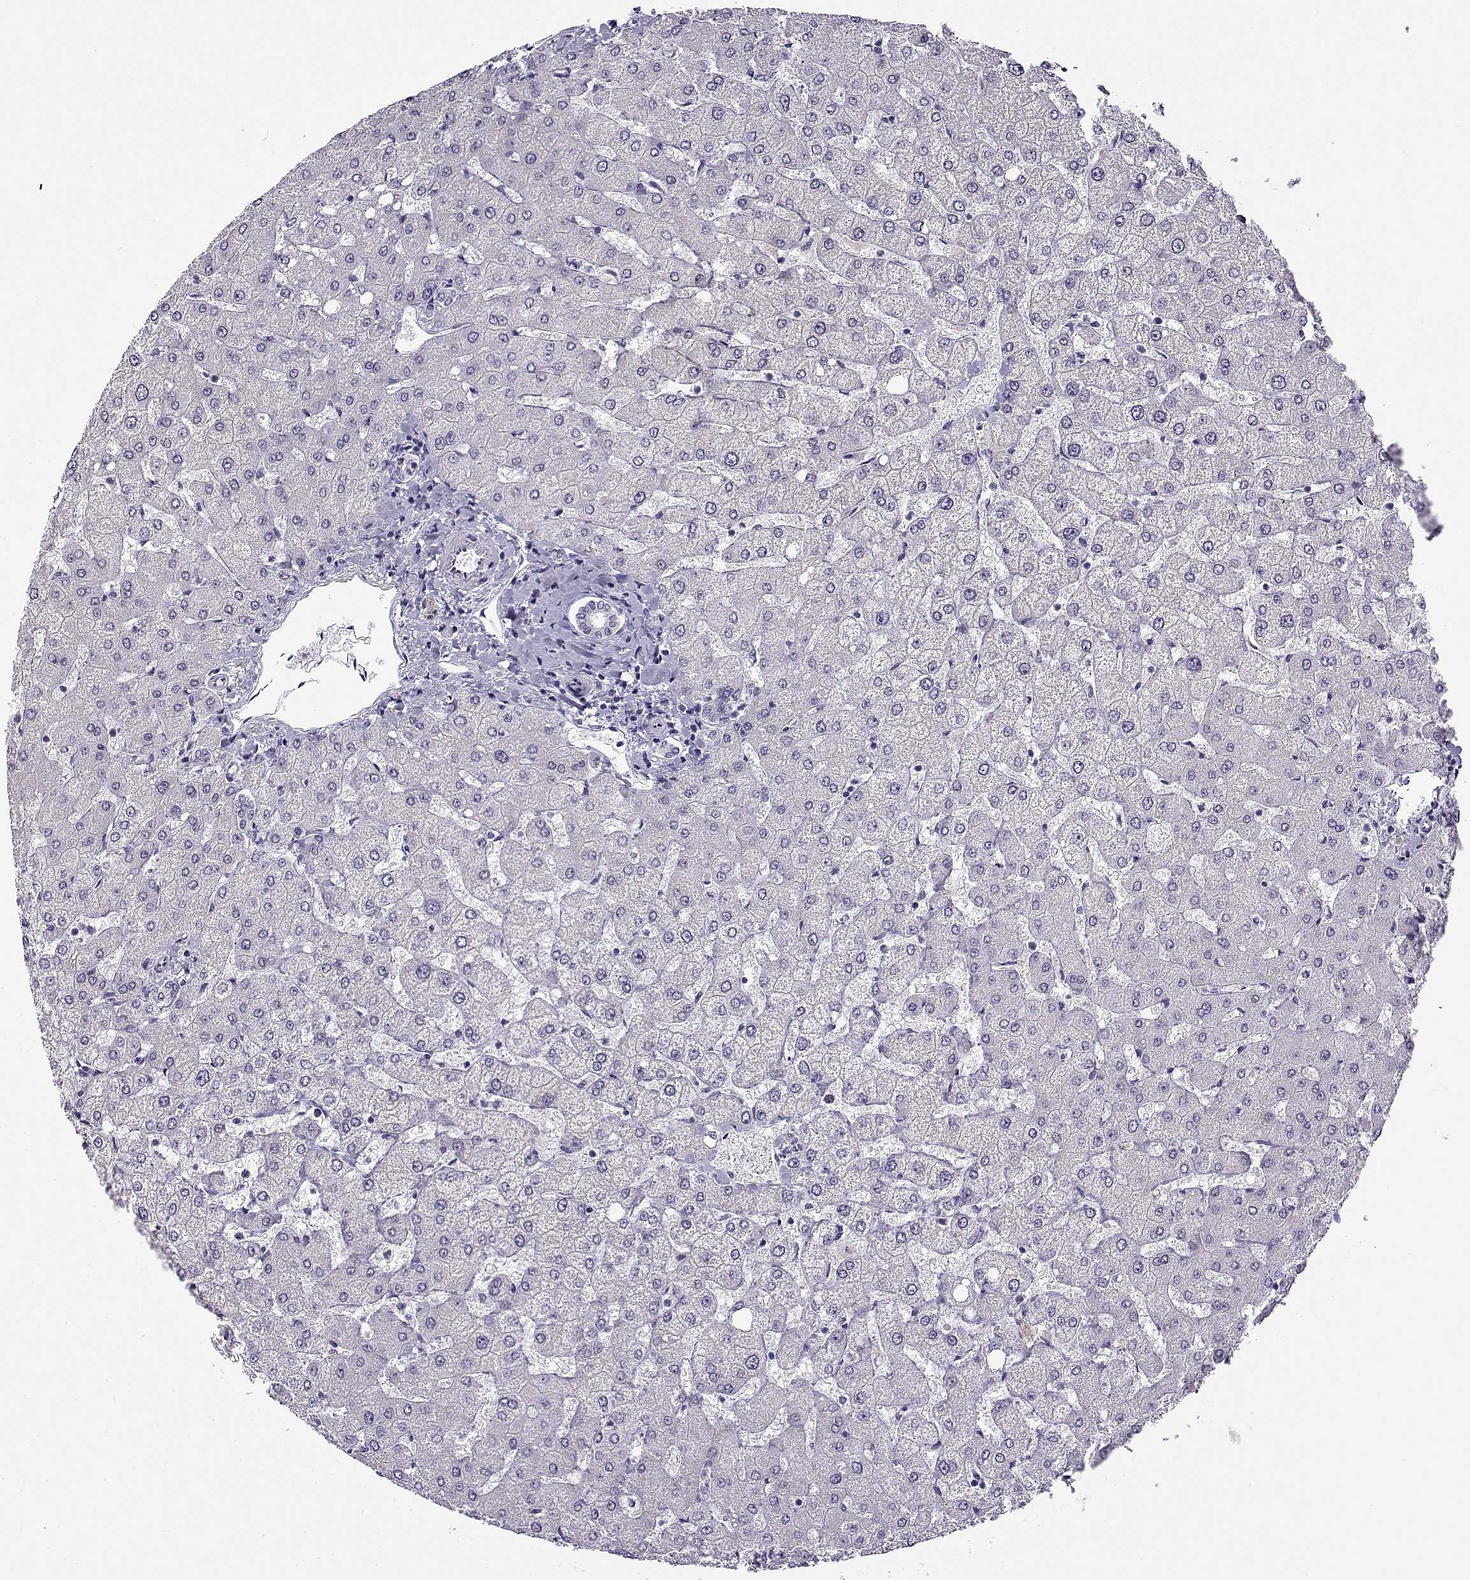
{"staining": {"intensity": "negative", "quantity": "none", "location": "none"}, "tissue": "liver", "cell_type": "Cholangiocytes", "image_type": "normal", "snomed": [{"axis": "morphology", "description": "Normal tissue, NOS"}, {"axis": "topography", "description": "Liver"}], "caption": "Histopathology image shows no protein staining in cholangiocytes of normal liver.", "gene": "BACH1", "patient": {"sex": "female", "age": 54}}